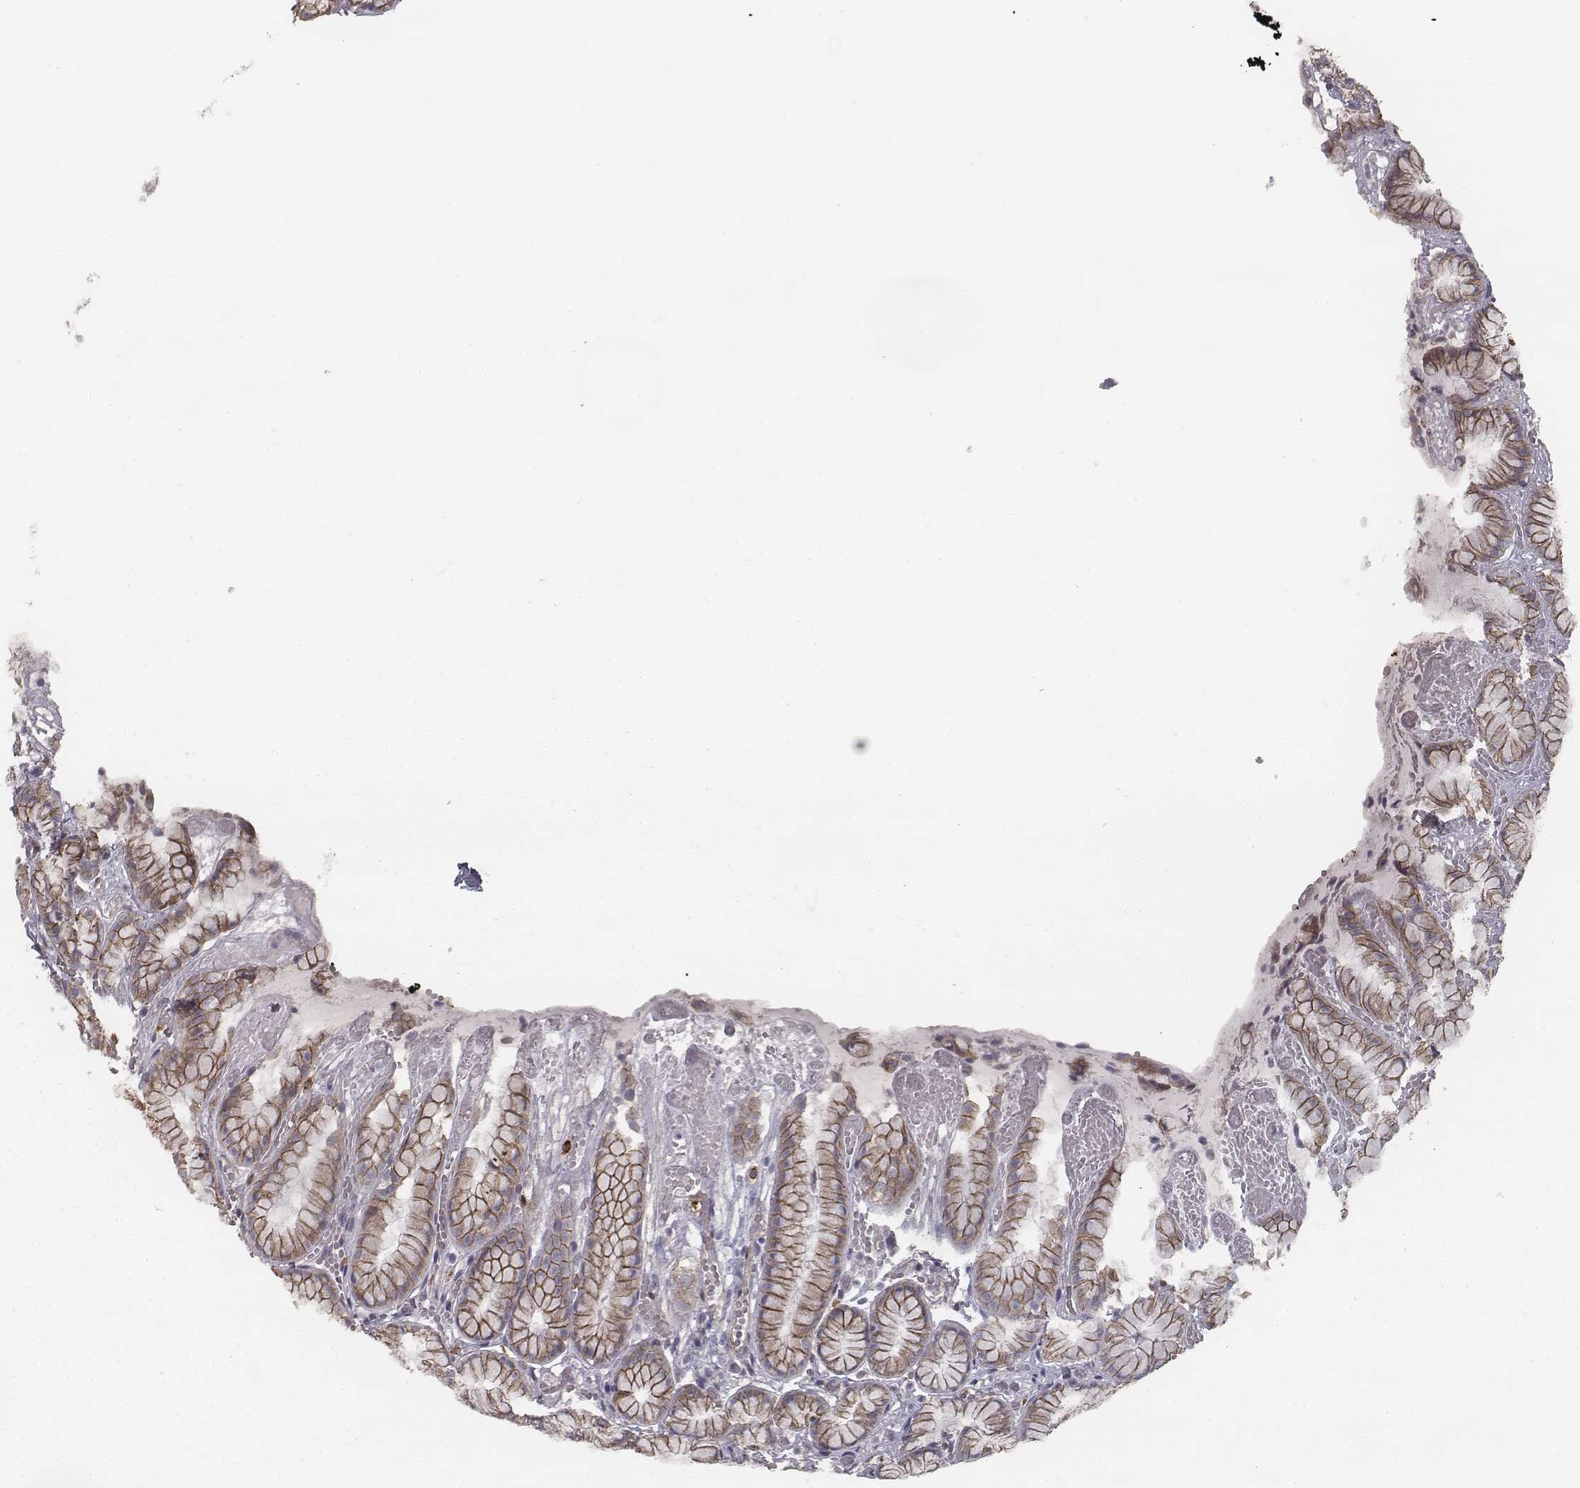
{"staining": {"intensity": "strong", "quantity": ">75%", "location": "cytoplasmic/membranous"}, "tissue": "stomach", "cell_type": "Glandular cells", "image_type": "normal", "snomed": [{"axis": "morphology", "description": "Normal tissue, NOS"}, {"axis": "topography", "description": "Stomach"}], "caption": "A brown stain highlights strong cytoplasmic/membranous positivity of a protein in glandular cells of benign human stomach.", "gene": "ISYNA1", "patient": {"sex": "male", "age": 70}}